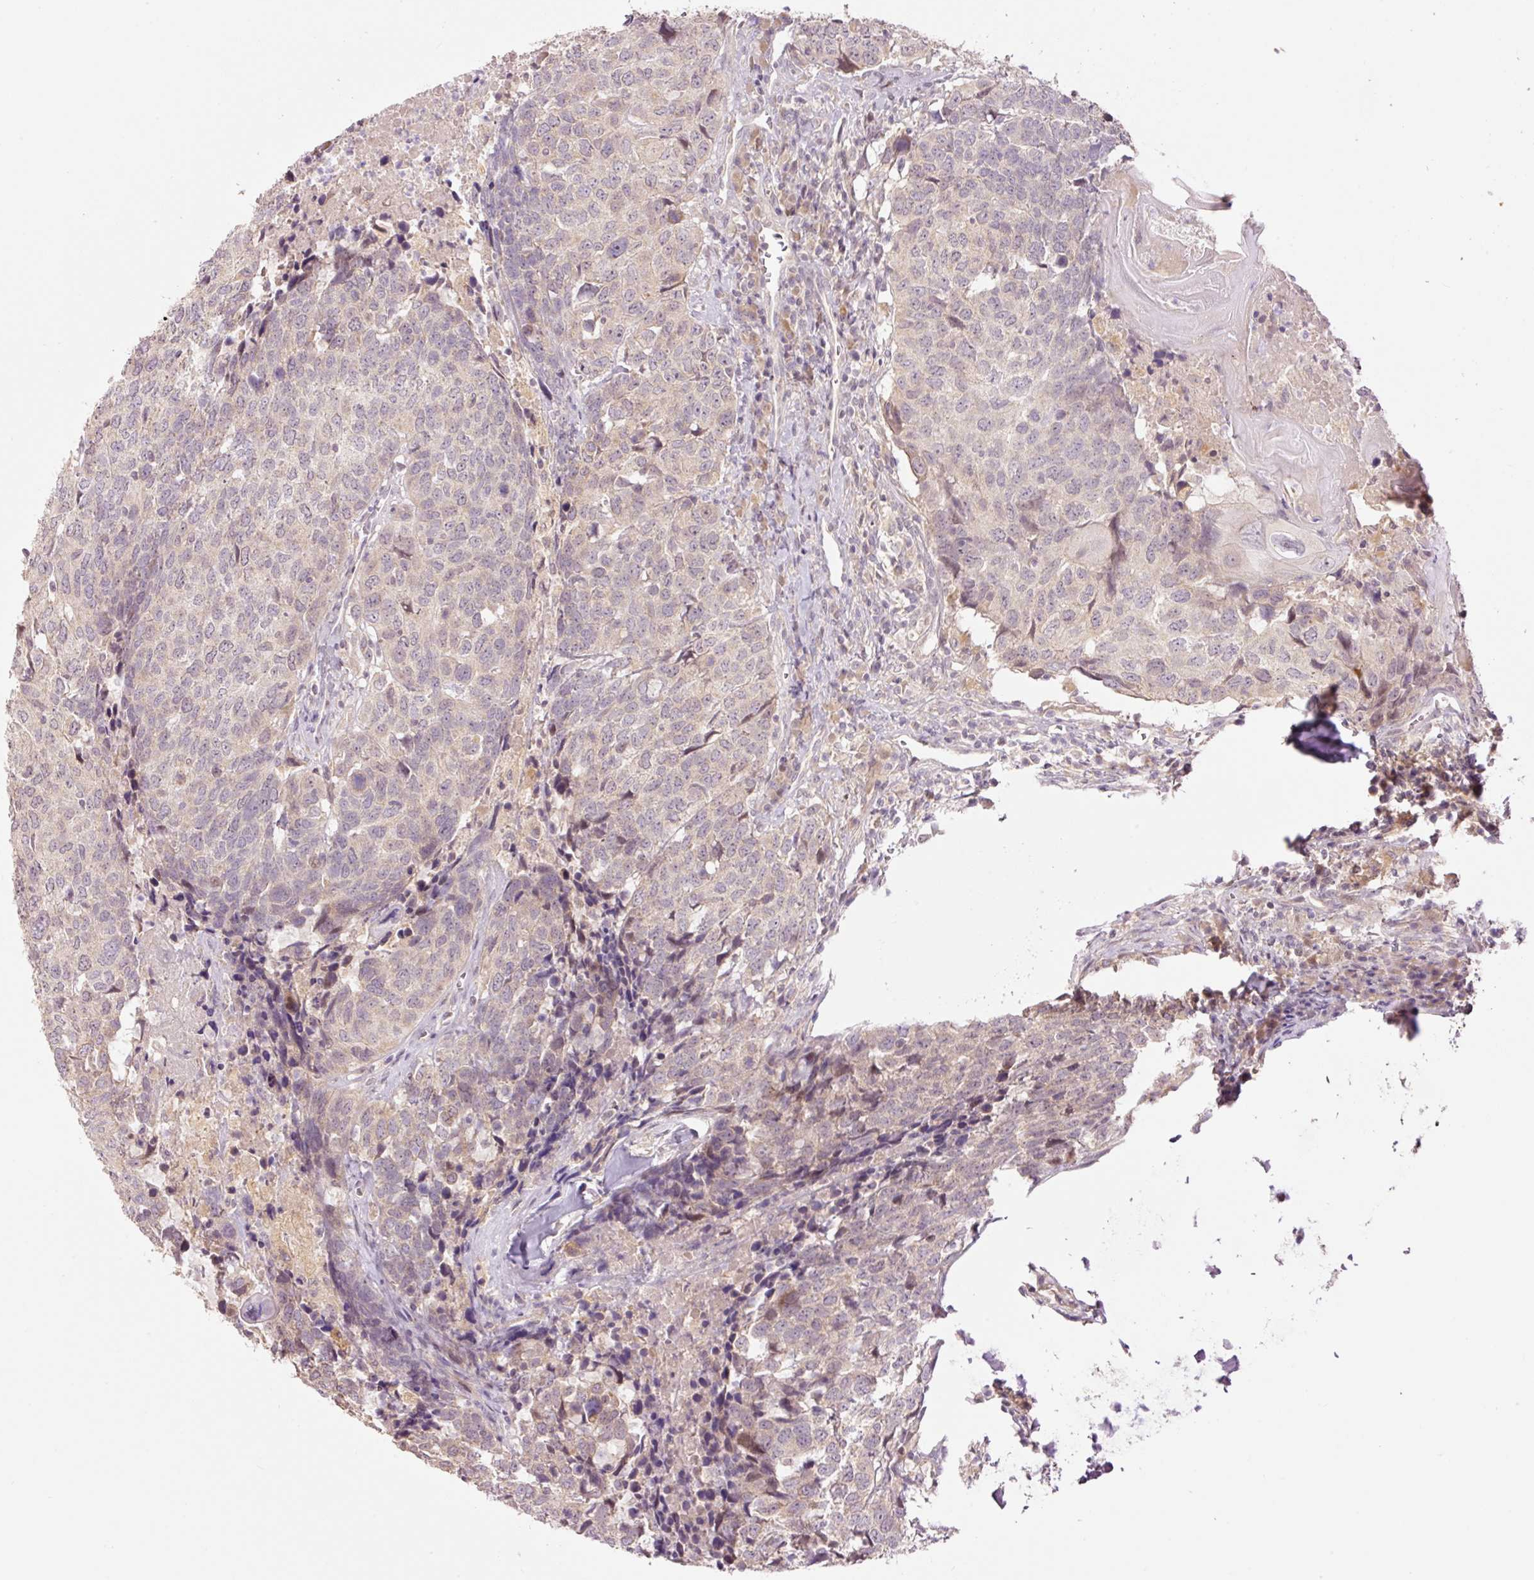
{"staining": {"intensity": "negative", "quantity": "none", "location": "none"}, "tissue": "head and neck cancer", "cell_type": "Tumor cells", "image_type": "cancer", "snomed": [{"axis": "morphology", "description": "Normal tissue, NOS"}, {"axis": "morphology", "description": "Squamous cell carcinoma, NOS"}, {"axis": "topography", "description": "Skeletal muscle"}, {"axis": "topography", "description": "Vascular tissue"}, {"axis": "topography", "description": "Peripheral nerve tissue"}, {"axis": "topography", "description": "Head-Neck"}], "caption": "Tumor cells are negative for protein expression in human head and neck cancer (squamous cell carcinoma).", "gene": "SLC29A3", "patient": {"sex": "male", "age": 66}}